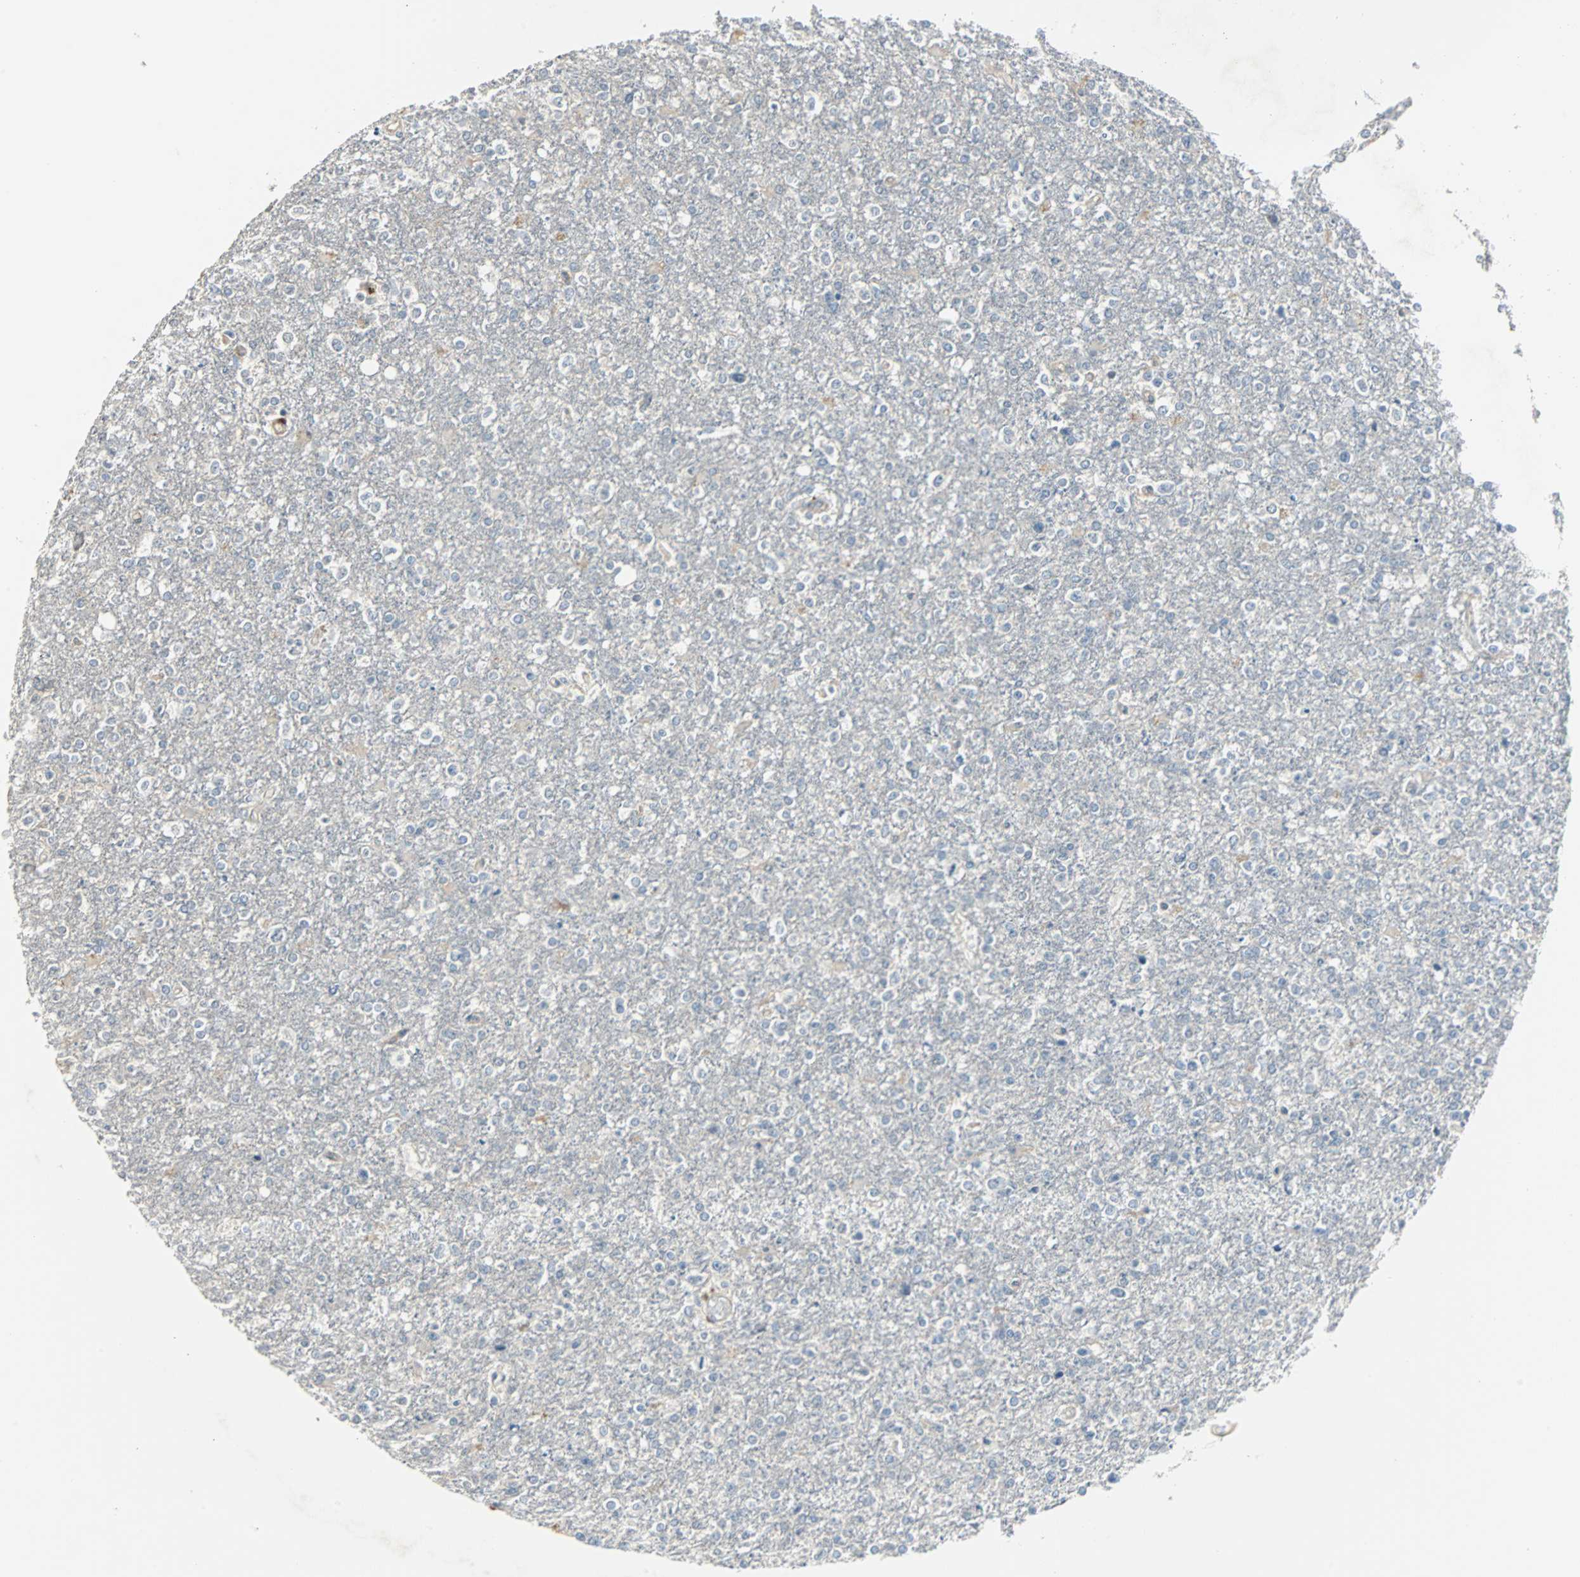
{"staining": {"intensity": "negative", "quantity": "none", "location": "none"}, "tissue": "glioma", "cell_type": "Tumor cells", "image_type": "cancer", "snomed": [{"axis": "morphology", "description": "Glioma, malignant, High grade"}, {"axis": "topography", "description": "Cerebral cortex"}], "caption": "This micrograph is of glioma stained with immunohistochemistry to label a protein in brown with the nuclei are counter-stained blue. There is no positivity in tumor cells.", "gene": "CMC2", "patient": {"sex": "male", "age": 76}}